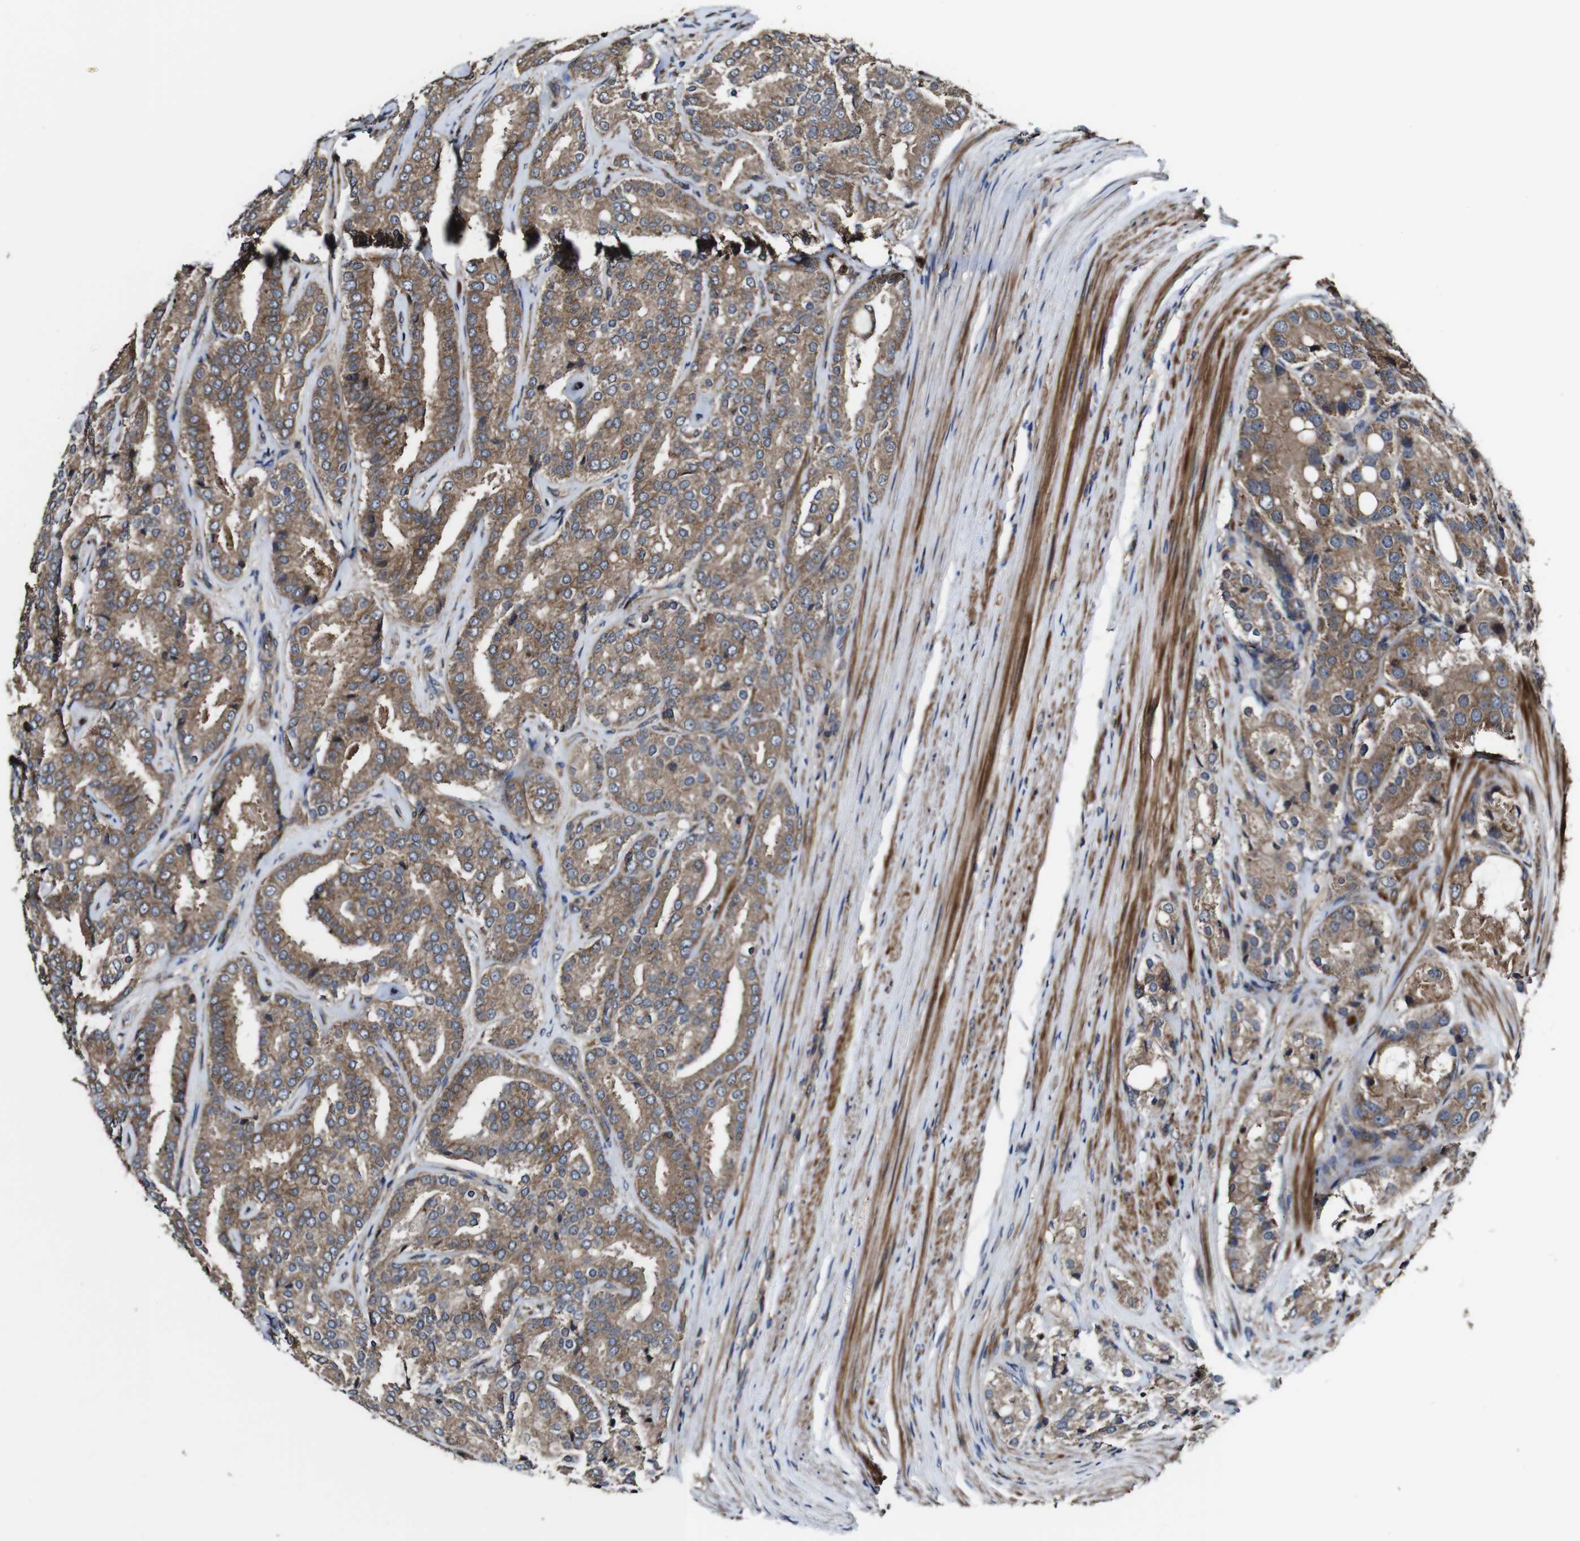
{"staining": {"intensity": "moderate", "quantity": ">75%", "location": "cytoplasmic/membranous"}, "tissue": "prostate cancer", "cell_type": "Tumor cells", "image_type": "cancer", "snomed": [{"axis": "morphology", "description": "Adenocarcinoma, High grade"}, {"axis": "topography", "description": "Prostate"}], "caption": "Immunohistochemical staining of human prostate cancer displays medium levels of moderate cytoplasmic/membranous protein positivity in about >75% of tumor cells.", "gene": "TNIK", "patient": {"sex": "male", "age": 65}}